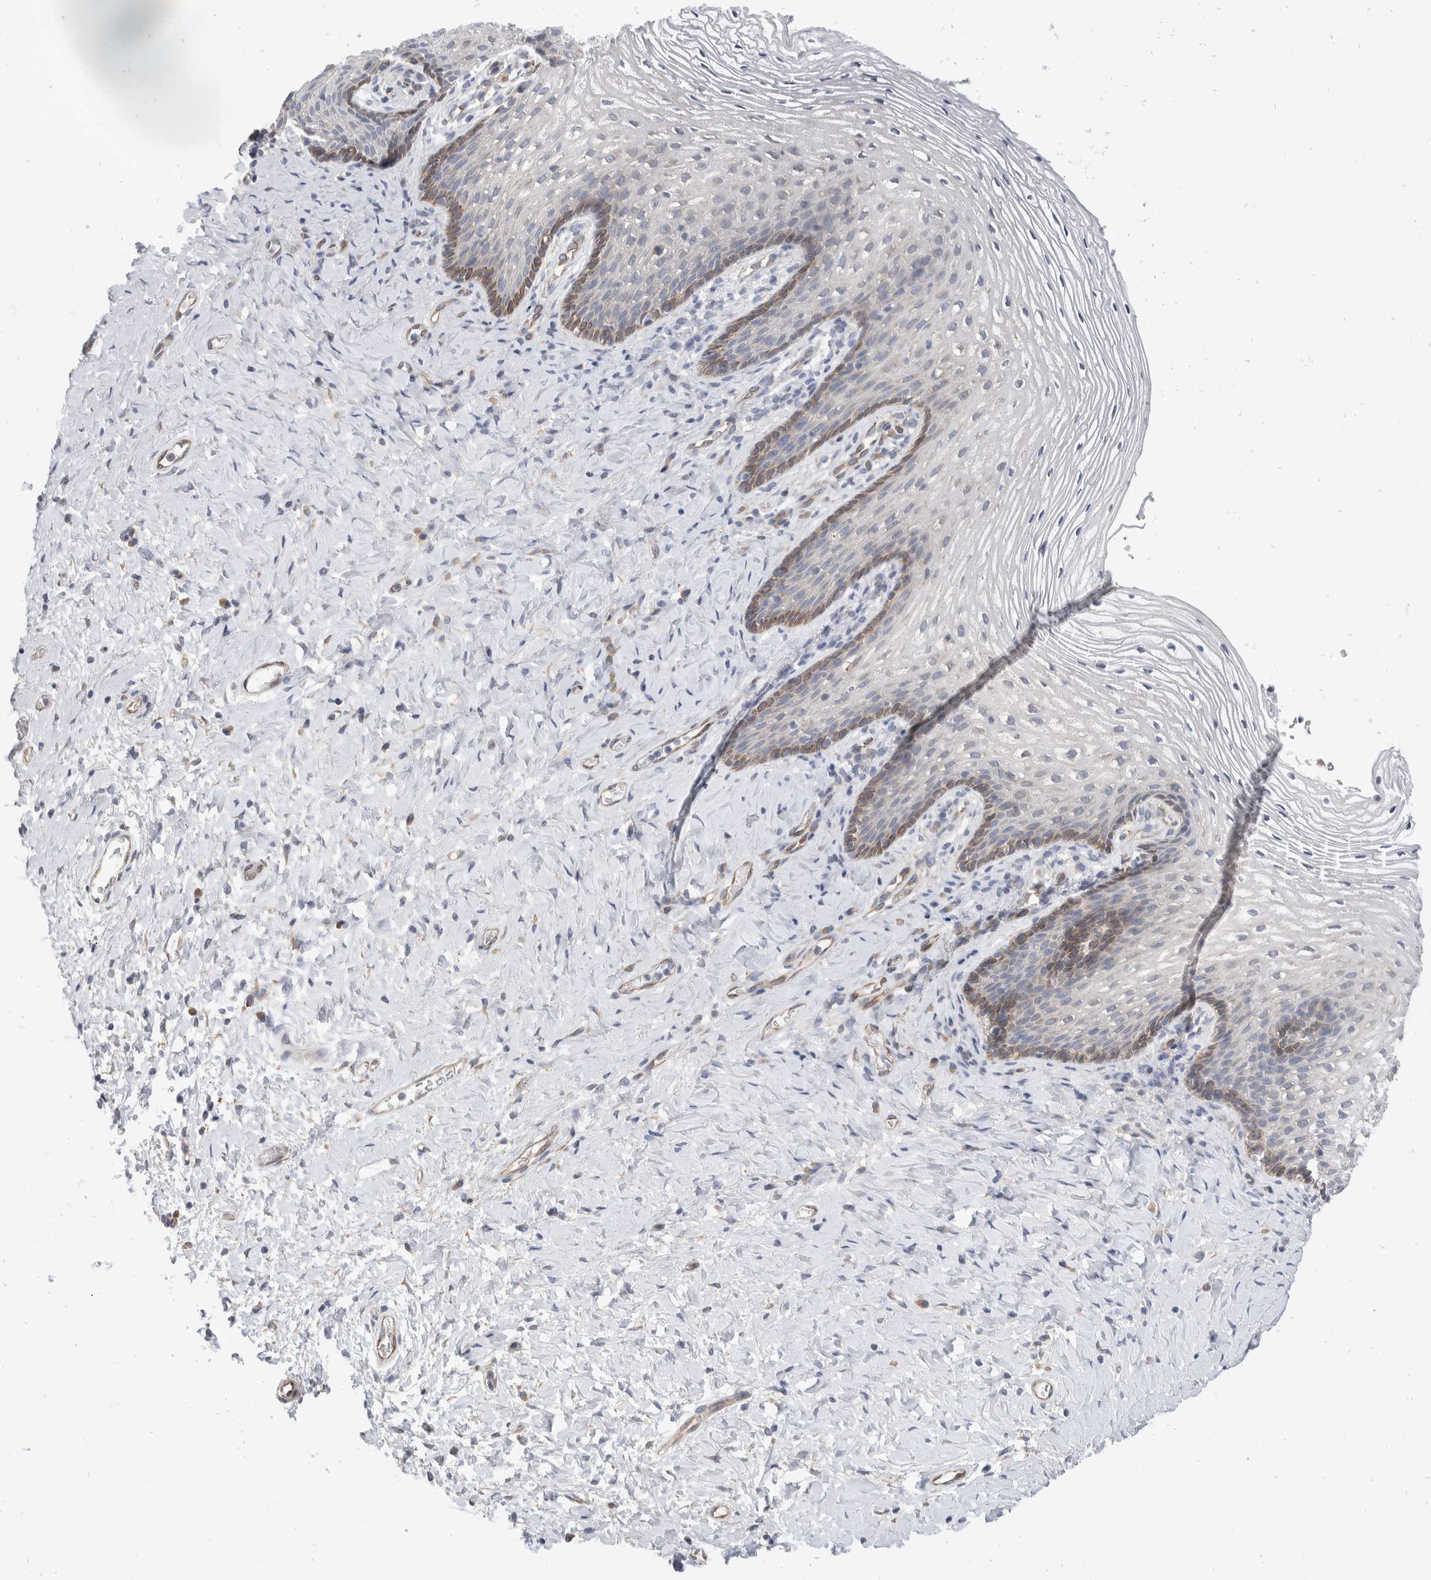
{"staining": {"intensity": "moderate", "quantity": "<25%", "location": "cytoplasmic/membranous"}, "tissue": "vagina", "cell_type": "Squamous epithelial cells", "image_type": "normal", "snomed": [{"axis": "morphology", "description": "Normal tissue, NOS"}, {"axis": "topography", "description": "Vagina"}], "caption": "This photomicrograph displays immunohistochemistry (IHC) staining of normal human vagina, with low moderate cytoplasmic/membranous staining in approximately <25% of squamous epithelial cells.", "gene": "TMEM245", "patient": {"sex": "female", "age": 60}}